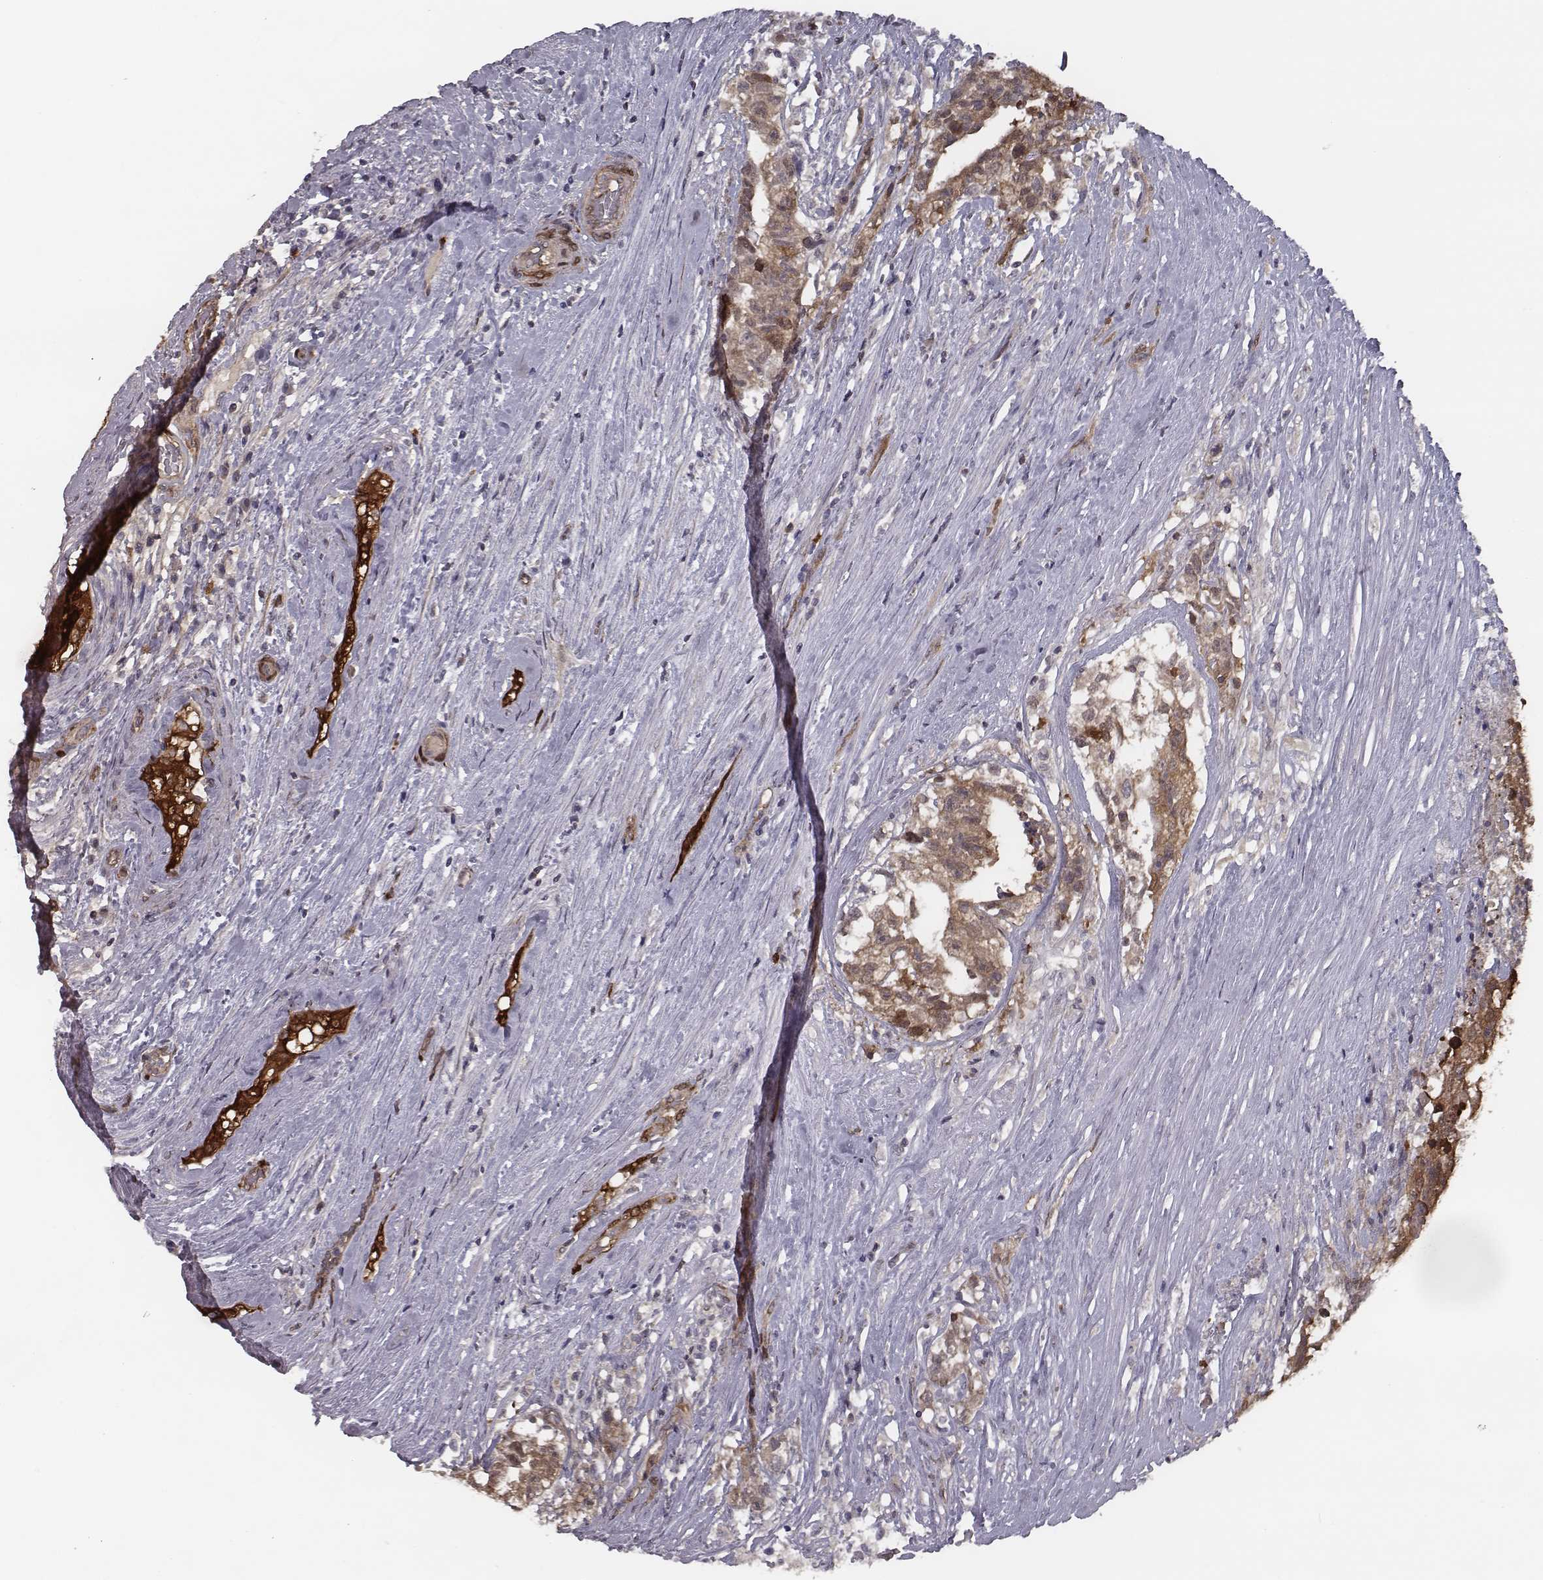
{"staining": {"intensity": "strong", "quantity": ">75%", "location": "cytoplasmic/membranous"}, "tissue": "testis cancer", "cell_type": "Tumor cells", "image_type": "cancer", "snomed": [{"axis": "morphology", "description": "Seminoma, NOS"}, {"axis": "morphology", "description": "Carcinoma, Embryonal, NOS"}, {"axis": "topography", "description": "Testis"}], "caption": "Seminoma (testis) tissue reveals strong cytoplasmic/membranous positivity in approximately >75% of tumor cells", "gene": "ISYNA1", "patient": {"sex": "male", "age": 41}}